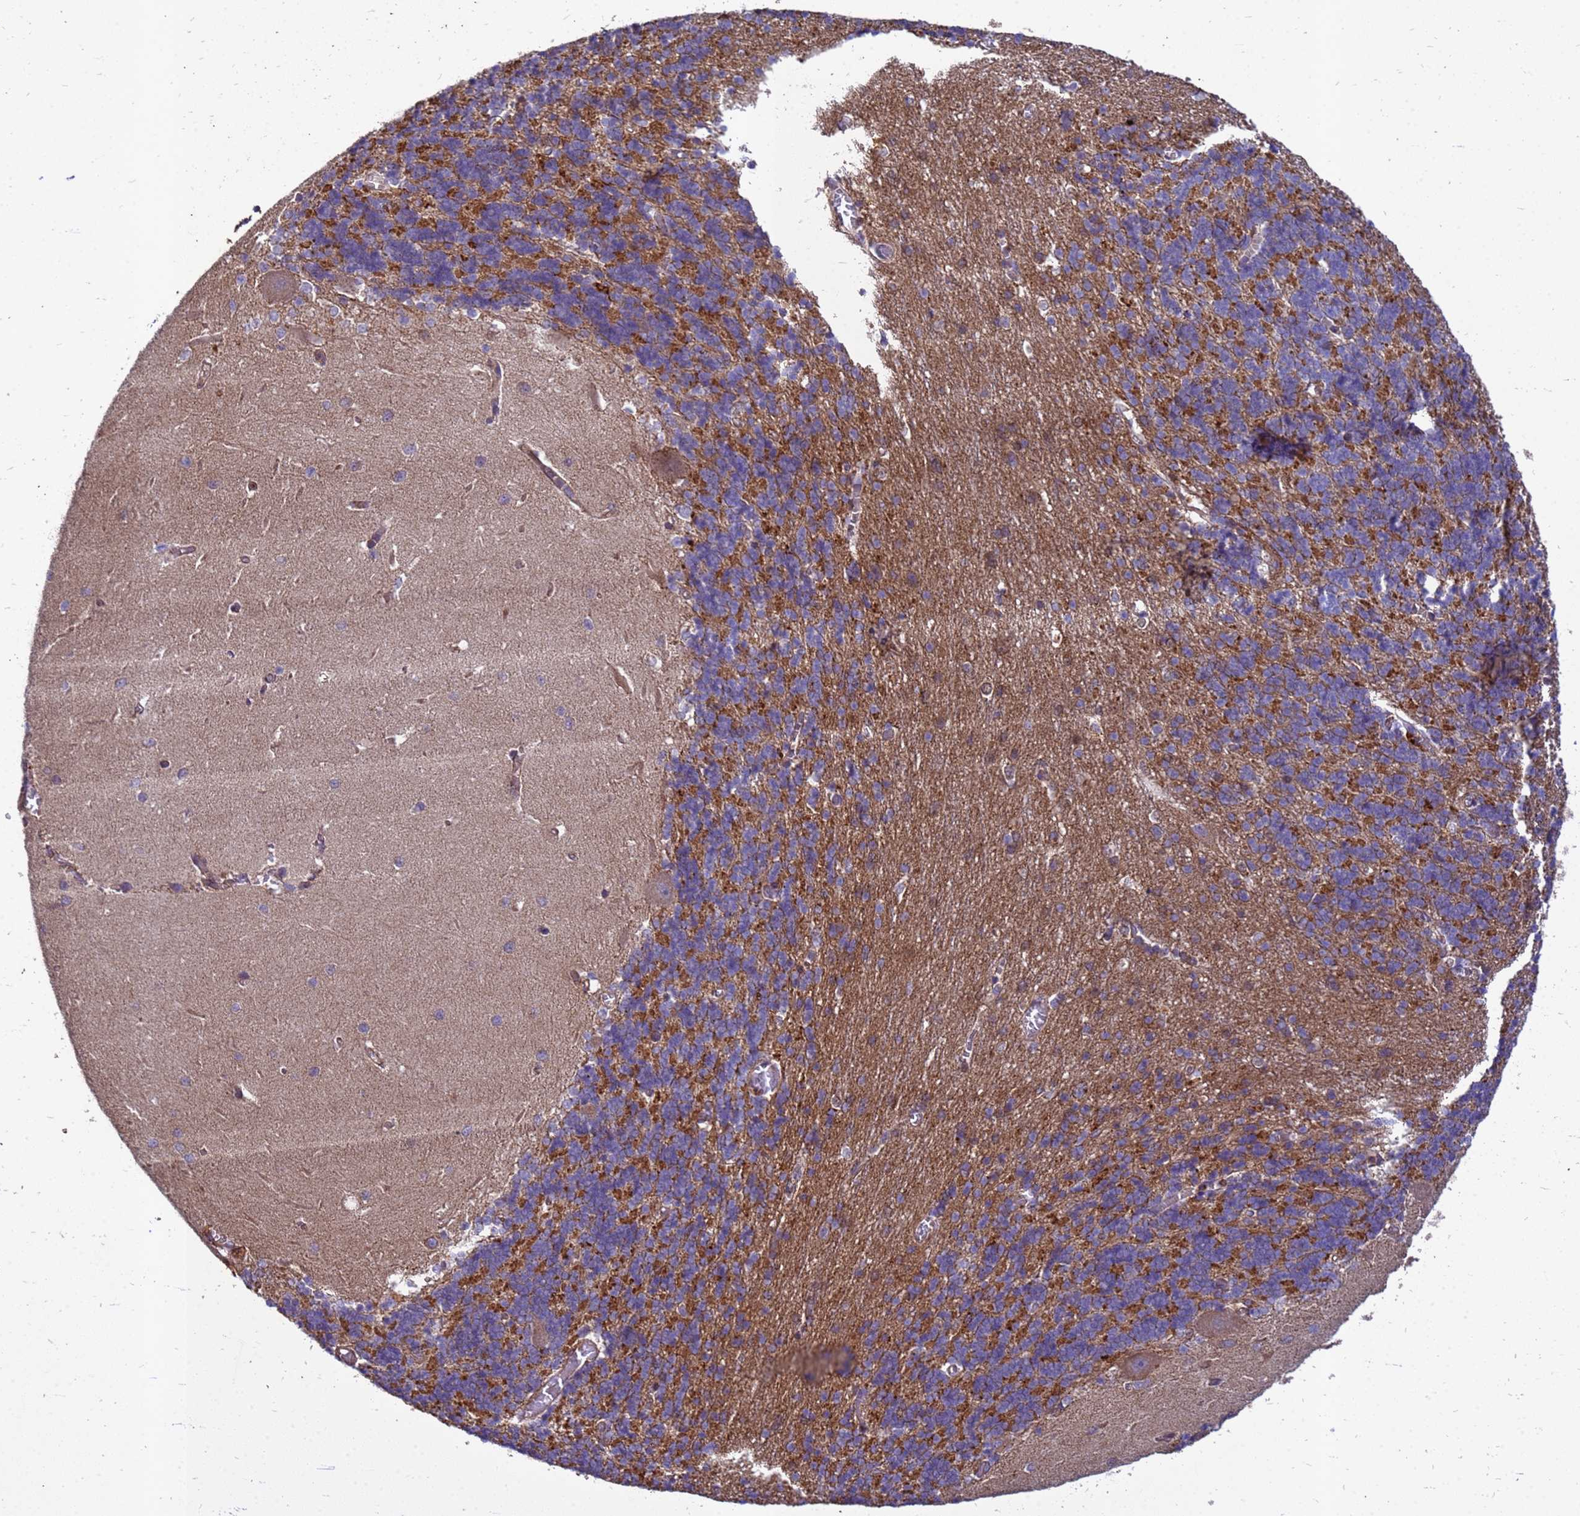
{"staining": {"intensity": "moderate", "quantity": "25%-75%", "location": "cytoplasmic/membranous"}, "tissue": "cerebellum", "cell_type": "Cells in granular layer", "image_type": "normal", "snomed": [{"axis": "morphology", "description": "Normal tissue, NOS"}, {"axis": "topography", "description": "Cerebellum"}], "caption": "Normal cerebellum reveals moderate cytoplasmic/membranous staining in about 25%-75% of cells in granular layer Nuclei are stained in blue..", "gene": "RNF215", "patient": {"sex": "male", "age": 37}}